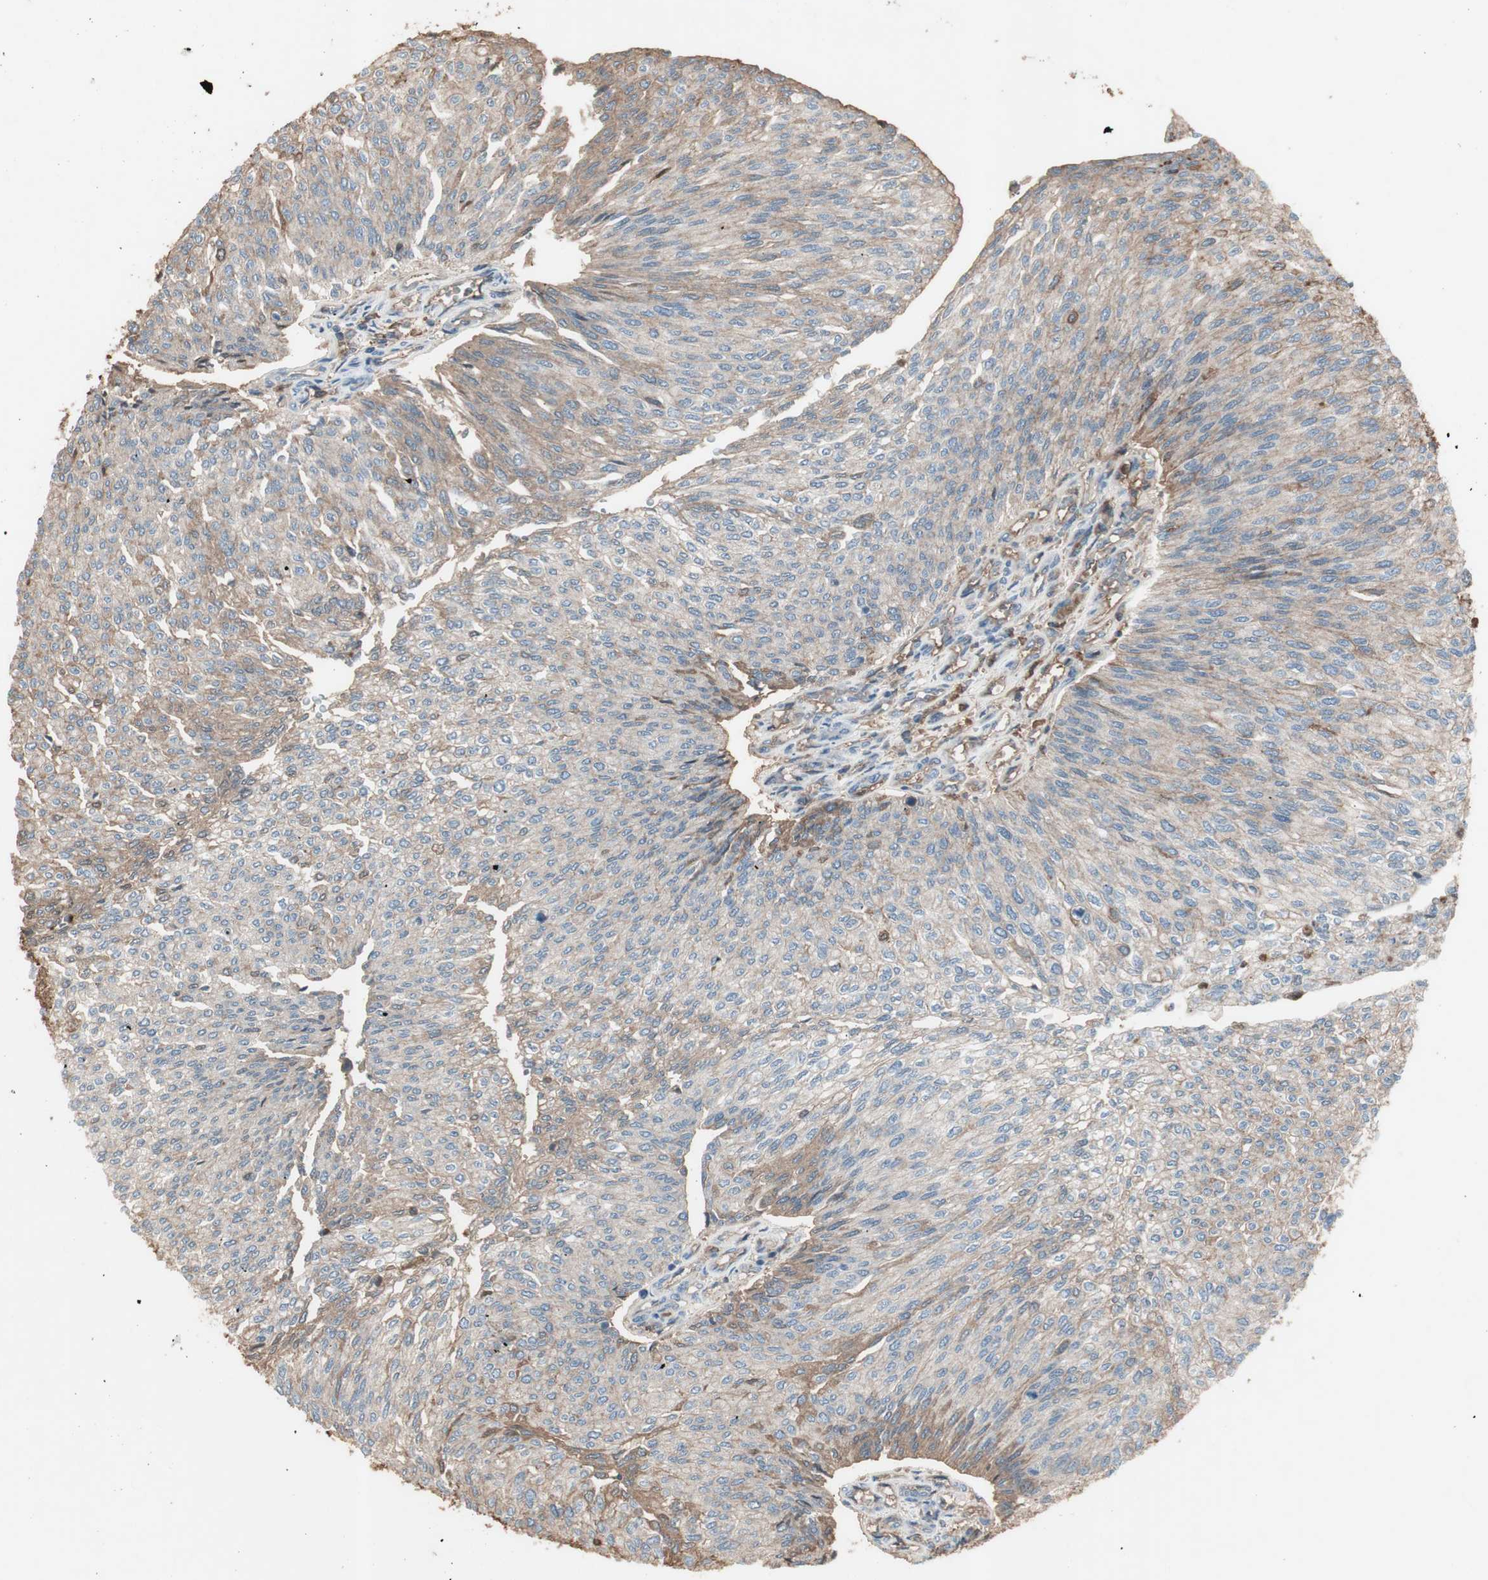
{"staining": {"intensity": "weak", "quantity": "<25%", "location": "cytoplasmic/membranous"}, "tissue": "urothelial cancer", "cell_type": "Tumor cells", "image_type": "cancer", "snomed": [{"axis": "morphology", "description": "Urothelial carcinoma, Low grade"}, {"axis": "topography", "description": "Urinary bladder"}], "caption": "This histopathology image is of urothelial carcinoma (low-grade) stained with IHC to label a protein in brown with the nuclei are counter-stained blue. There is no staining in tumor cells.", "gene": "MMP14", "patient": {"sex": "female", "age": 79}}